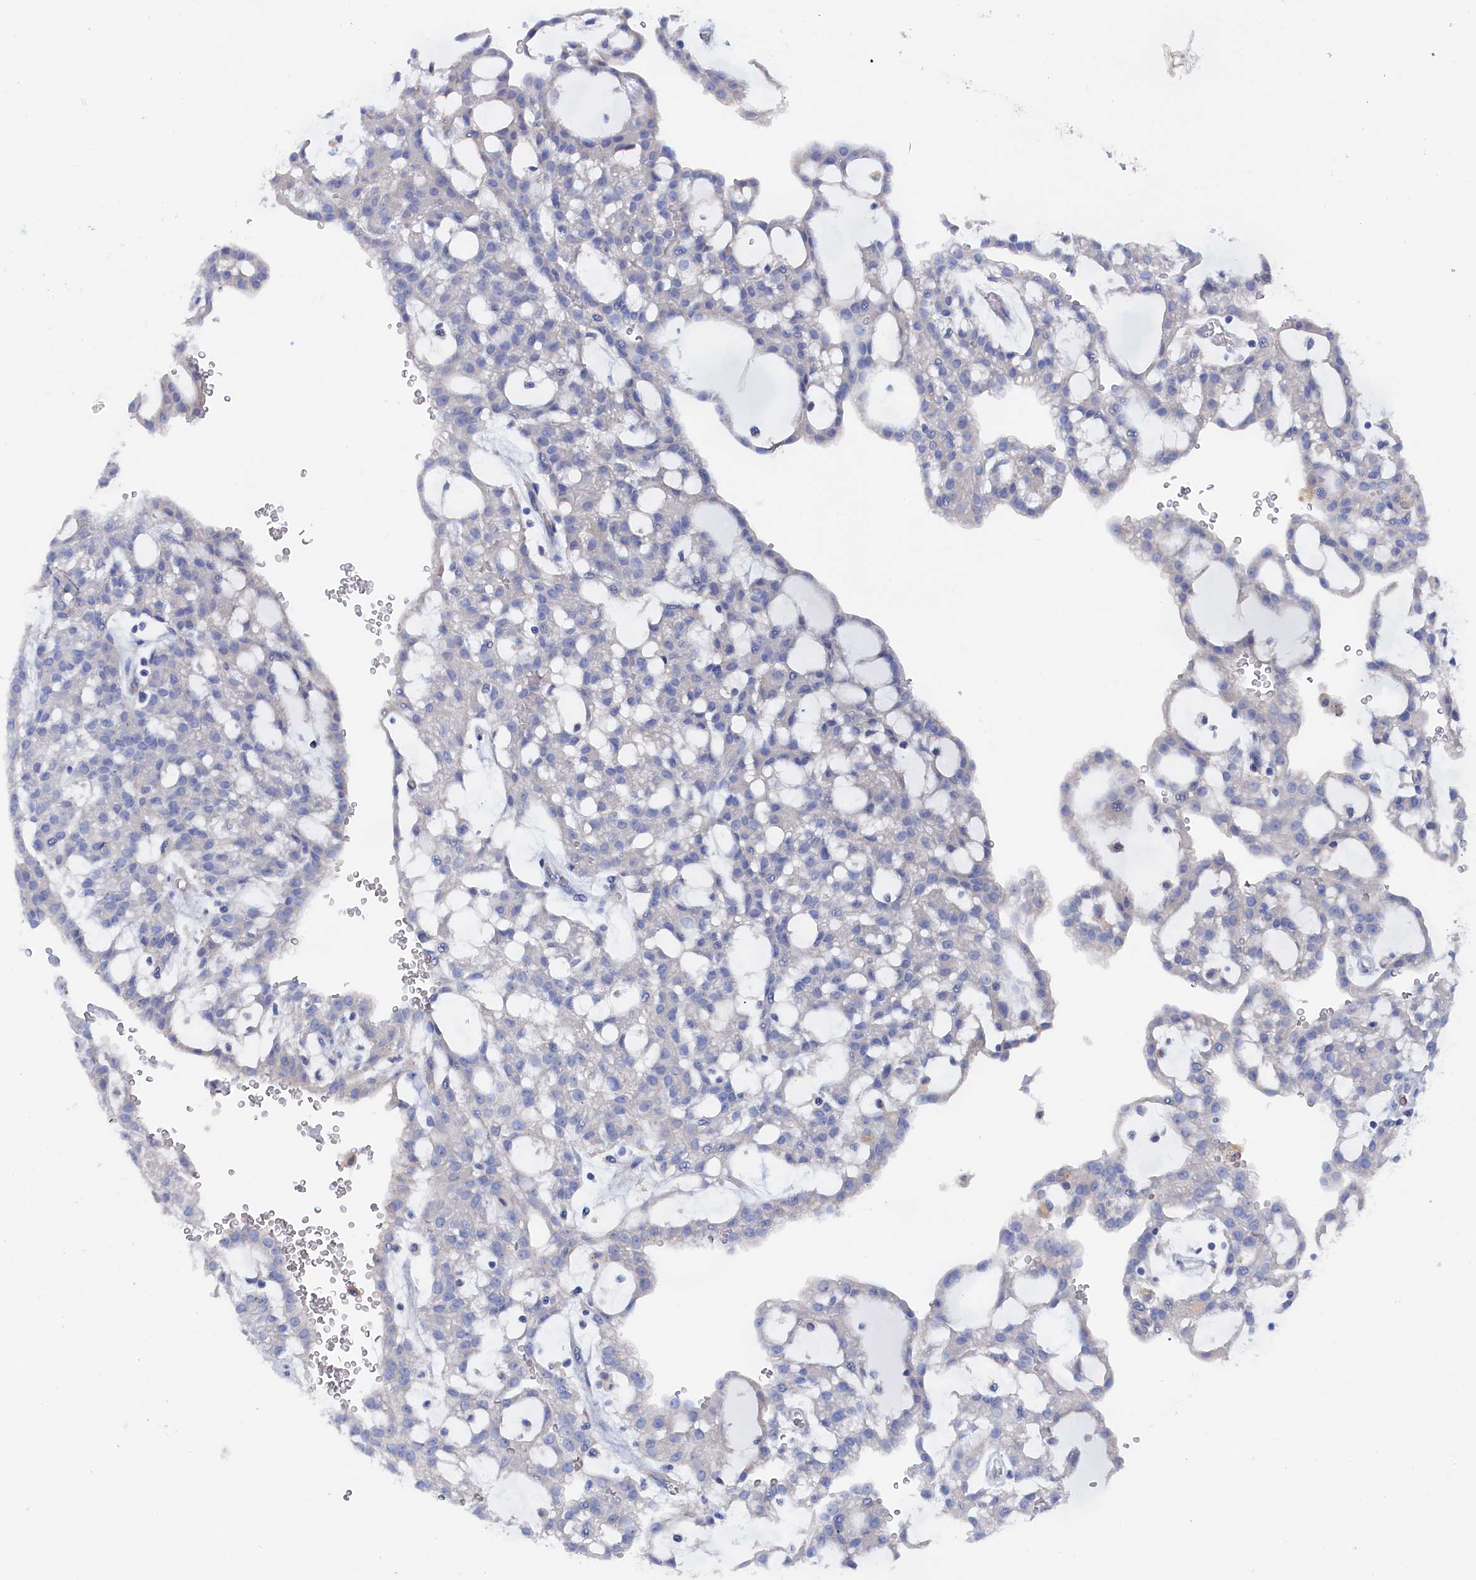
{"staining": {"intensity": "negative", "quantity": "none", "location": "none"}, "tissue": "renal cancer", "cell_type": "Tumor cells", "image_type": "cancer", "snomed": [{"axis": "morphology", "description": "Adenocarcinoma, NOS"}, {"axis": "topography", "description": "Kidney"}], "caption": "Immunohistochemical staining of human renal adenocarcinoma shows no significant positivity in tumor cells. (DAB IHC with hematoxylin counter stain).", "gene": "TMOD2", "patient": {"sex": "male", "age": 63}}